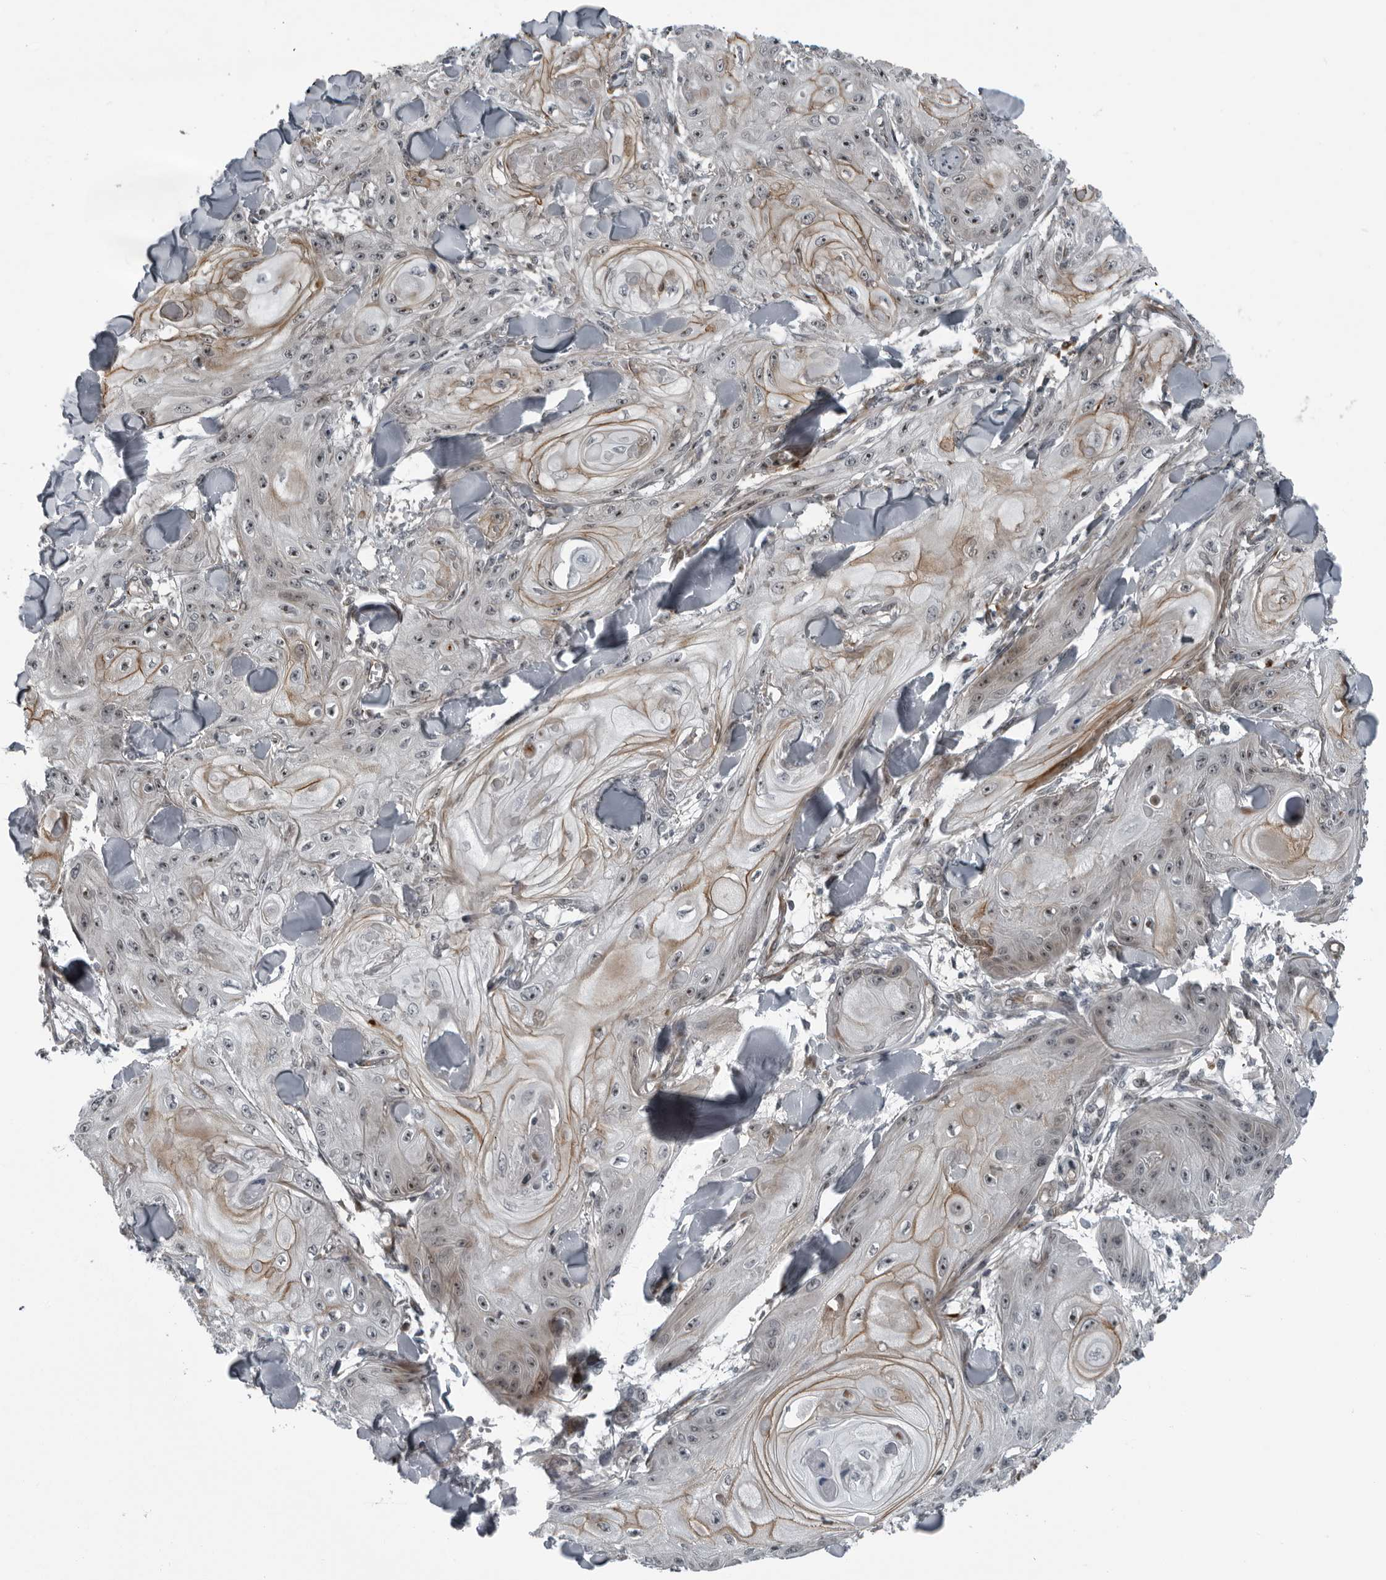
{"staining": {"intensity": "moderate", "quantity": "25%-75%", "location": "cytoplasmic/membranous,nuclear"}, "tissue": "skin cancer", "cell_type": "Tumor cells", "image_type": "cancer", "snomed": [{"axis": "morphology", "description": "Squamous cell carcinoma, NOS"}, {"axis": "topography", "description": "Skin"}], "caption": "Protein analysis of skin cancer tissue exhibits moderate cytoplasmic/membranous and nuclear expression in approximately 25%-75% of tumor cells.", "gene": "FAM102B", "patient": {"sex": "male", "age": 74}}